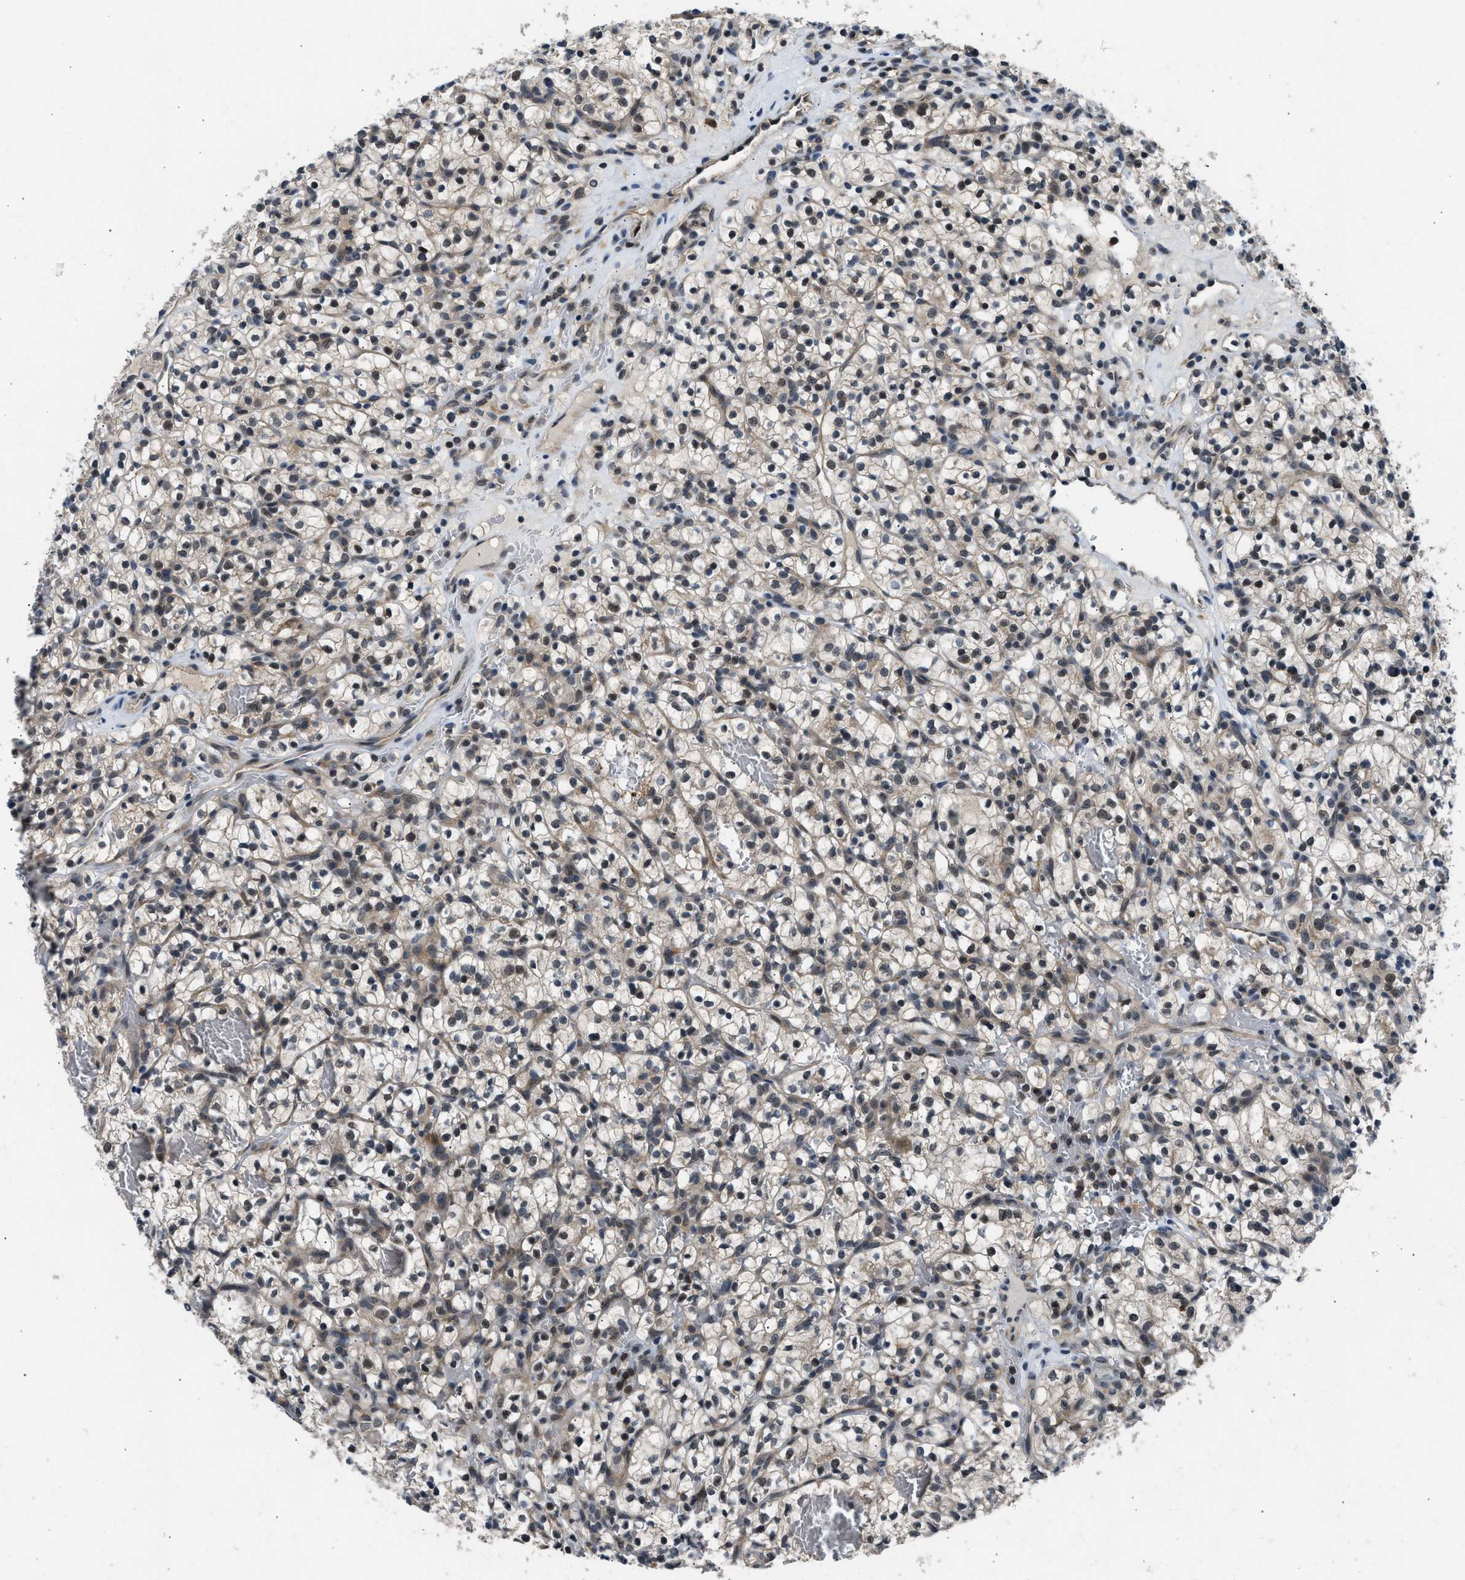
{"staining": {"intensity": "moderate", "quantity": ">75%", "location": "nuclear"}, "tissue": "renal cancer", "cell_type": "Tumor cells", "image_type": "cancer", "snomed": [{"axis": "morphology", "description": "Adenocarcinoma, NOS"}, {"axis": "topography", "description": "Kidney"}], "caption": "Renal adenocarcinoma stained with IHC displays moderate nuclear expression in approximately >75% of tumor cells.", "gene": "MTMR1", "patient": {"sex": "female", "age": 57}}